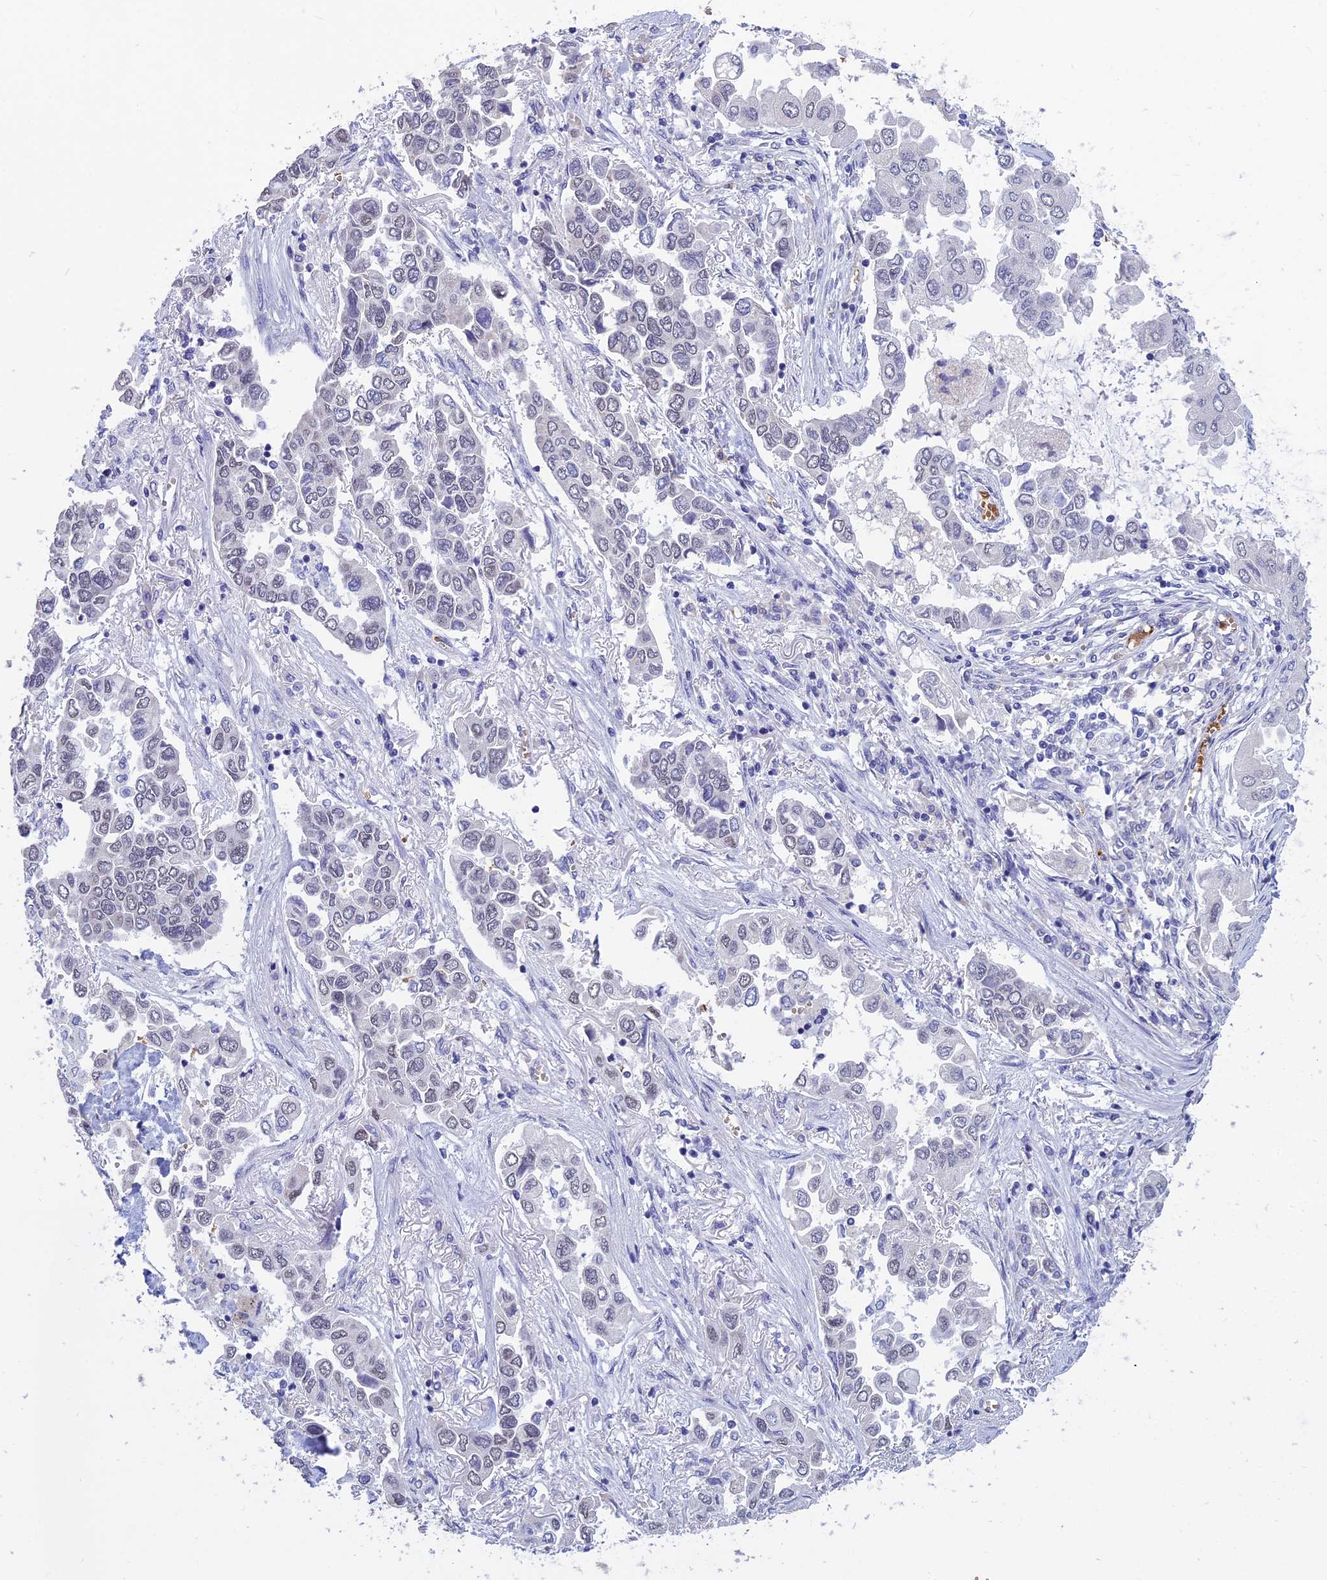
{"staining": {"intensity": "negative", "quantity": "none", "location": "none"}, "tissue": "lung cancer", "cell_type": "Tumor cells", "image_type": "cancer", "snomed": [{"axis": "morphology", "description": "Adenocarcinoma, NOS"}, {"axis": "topography", "description": "Lung"}], "caption": "IHC histopathology image of lung adenocarcinoma stained for a protein (brown), which shows no positivity in tumor cells.", "gene": "KNOP1", "patient": {"sex": "female", "age": 76}}